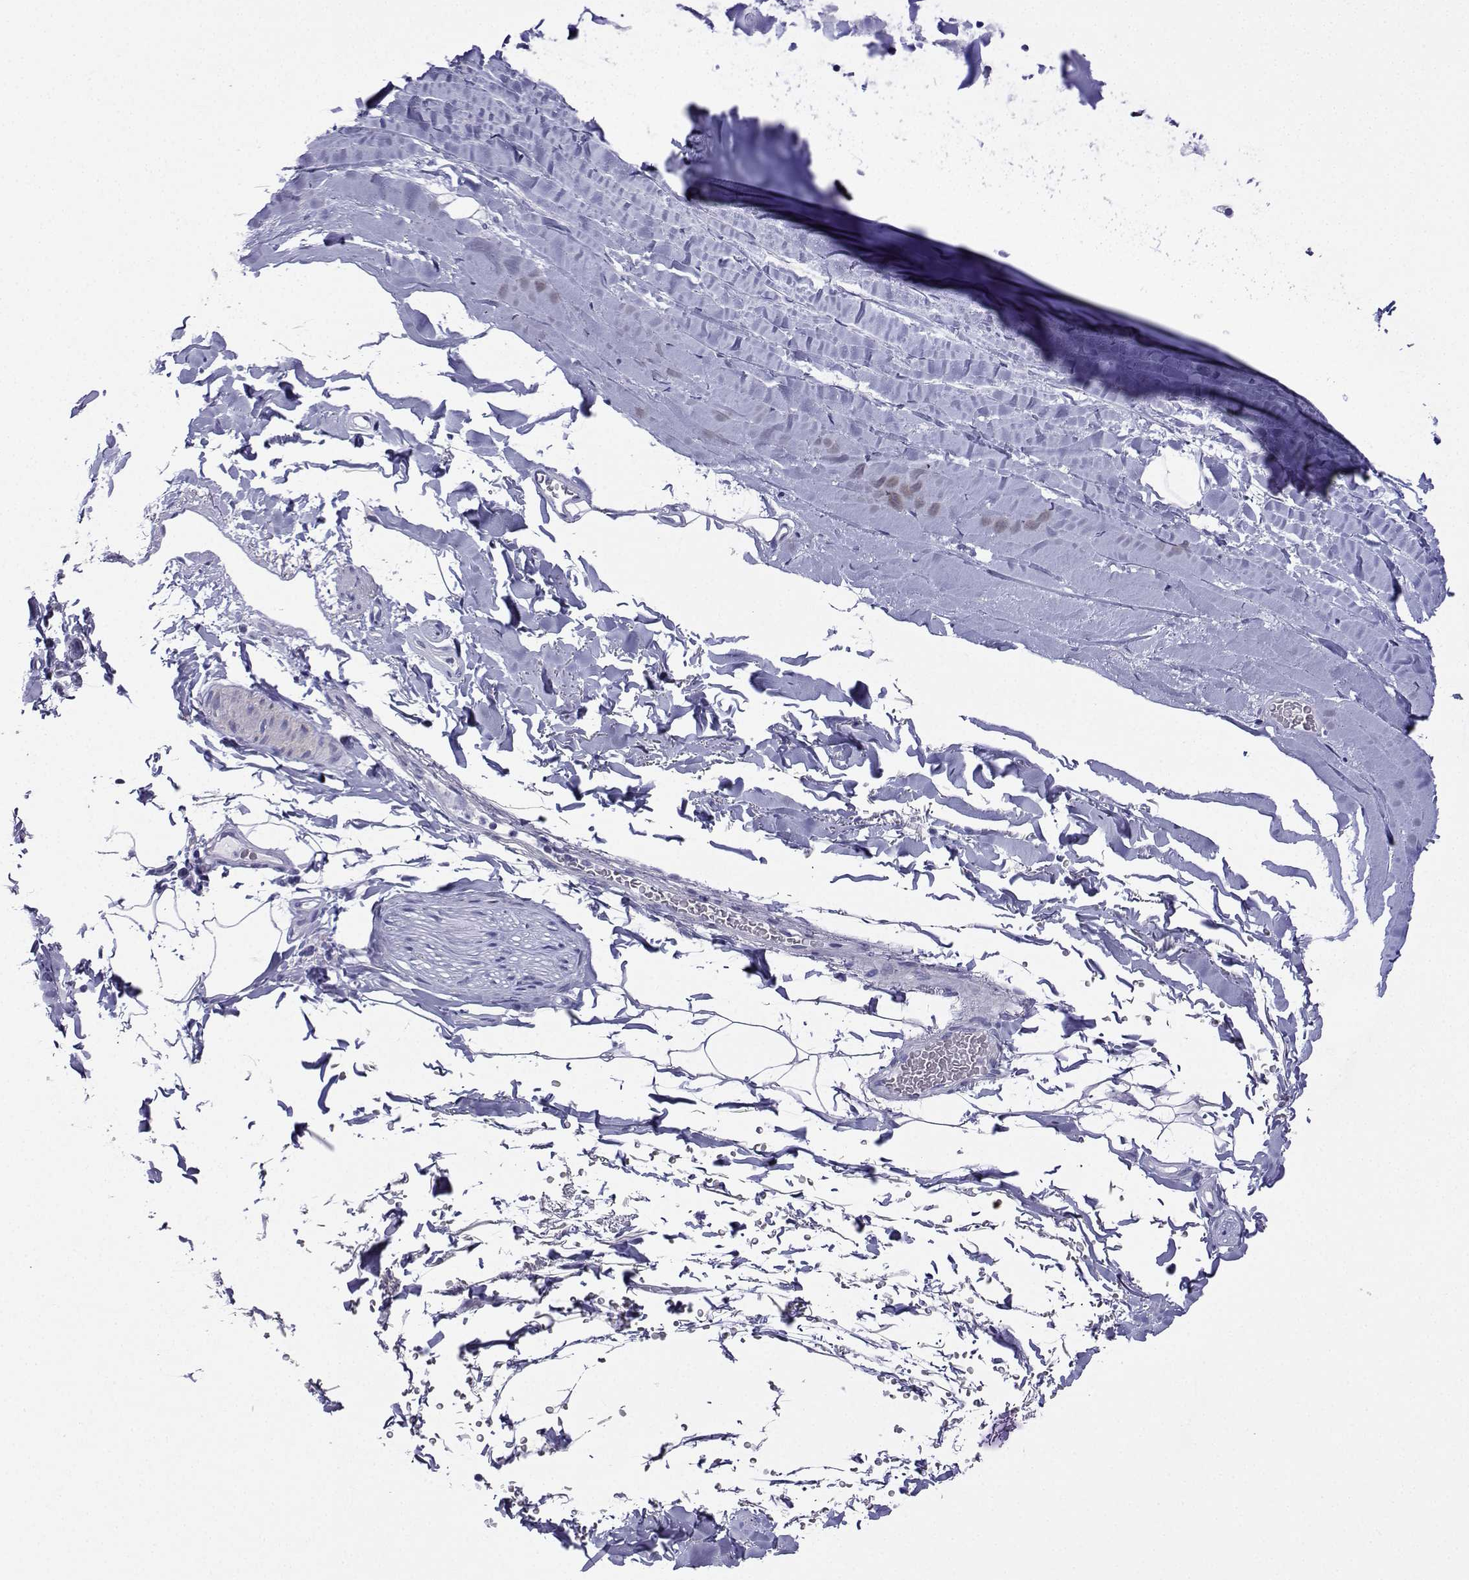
{"staining": {"intensity": "negative", "quantity": "none", "location": "none"}, "tissue": "adipose tissue", "cell_type": "Adipocytes", "image_type": "normal", "snomed": [{"axis": "morphology", "description": "Normal tissue, NOS"}, {"axis": "topography", "description": "Lymph node"}, {"axis": "topography", "description": "Bronchus"}], "caption": "The histopathology image reveals no significant expression in adipocytes of adipose tissue.", "gene": "KIF17", "patient": {"sex": "female", "age": 70}}